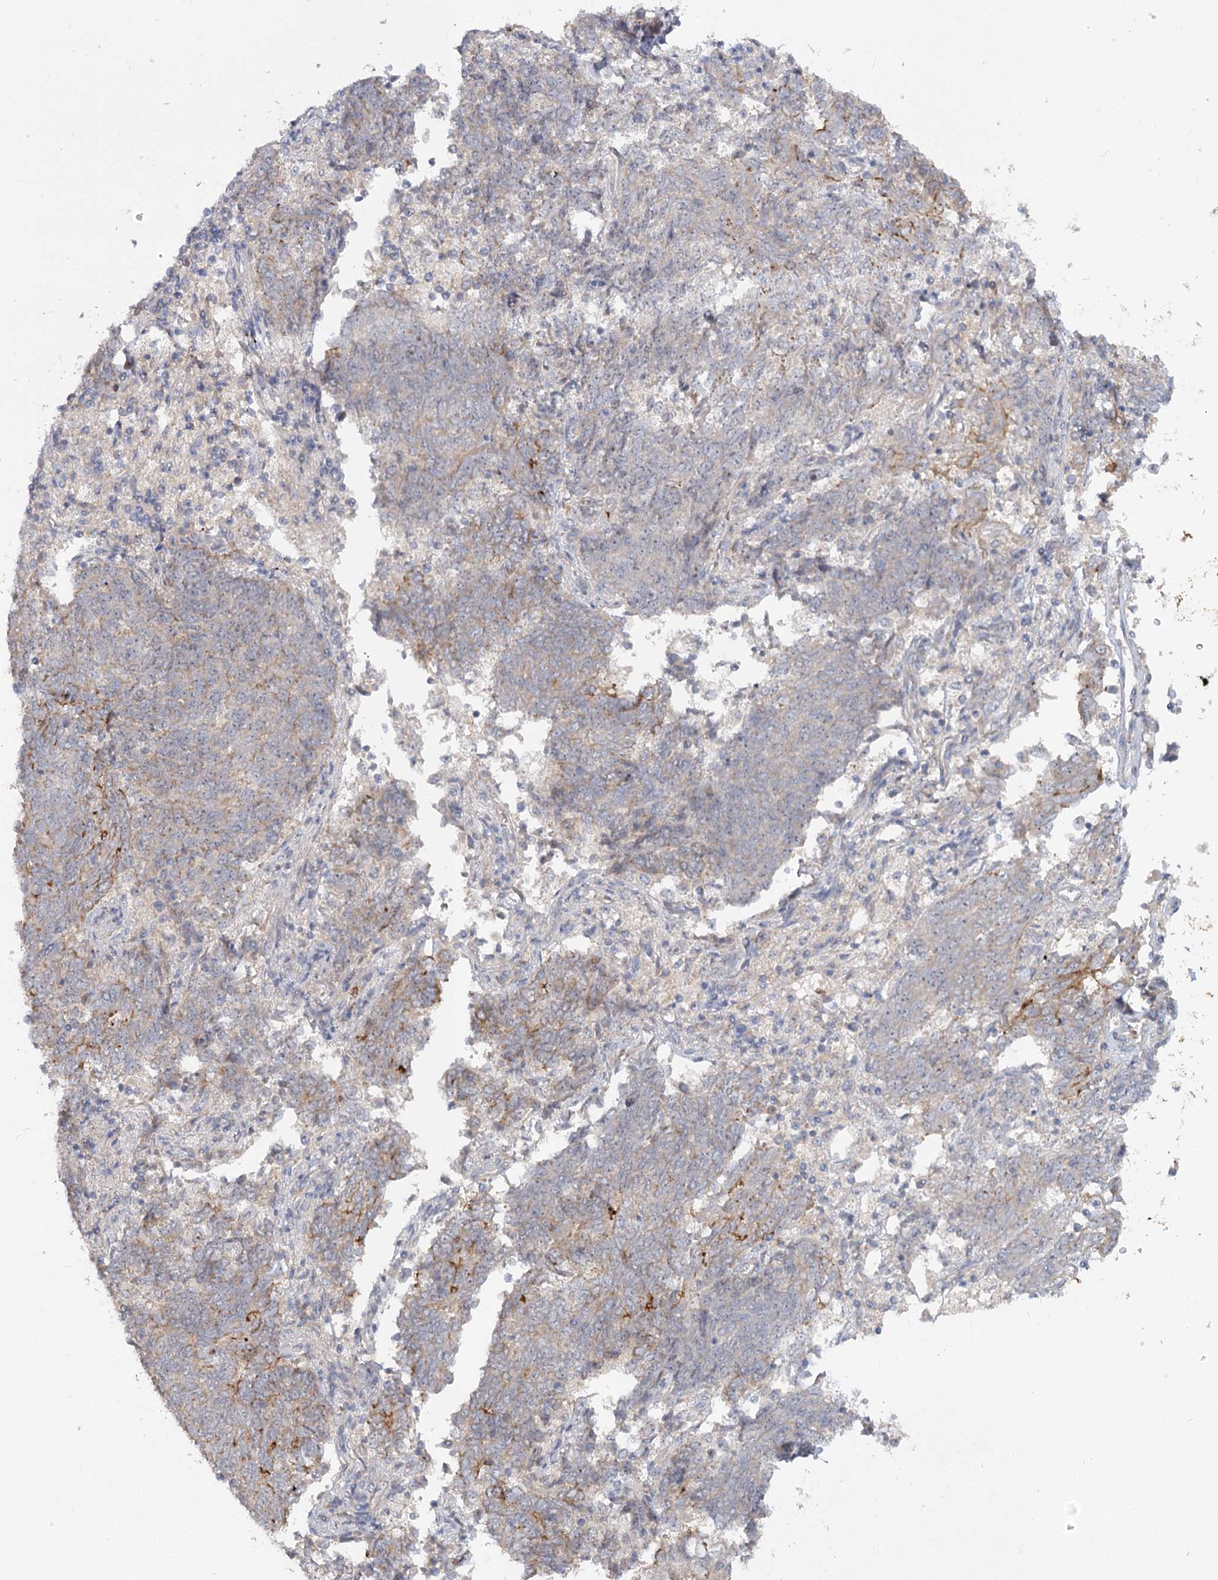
{"staining": {"intensity": "moderate", "quantity": "25%-75%", "location": "cytoplasmic/membranous"}, "tissue": "endometrial cancer", "cell_type": "Tumor cells", "image_type": "cancer", "snomed": [{"axis": "morphology", "description": "Adenocarcinoma, NOS"}, {"axis": "topography", "description": "Endometrium"}], "caption": "IHC image of neoplastic tissue: endometrial adenocarcinoma stained using immunohistochemistry exhibits medium levels of moderate protein expression localized specifically in the cytoplasmic/membranous of tumor cells, appearing as a cytoplasmic/membranous brown color.", "gene": "ANGPTL5", "patient": {"sex": "female", "age": 80}}